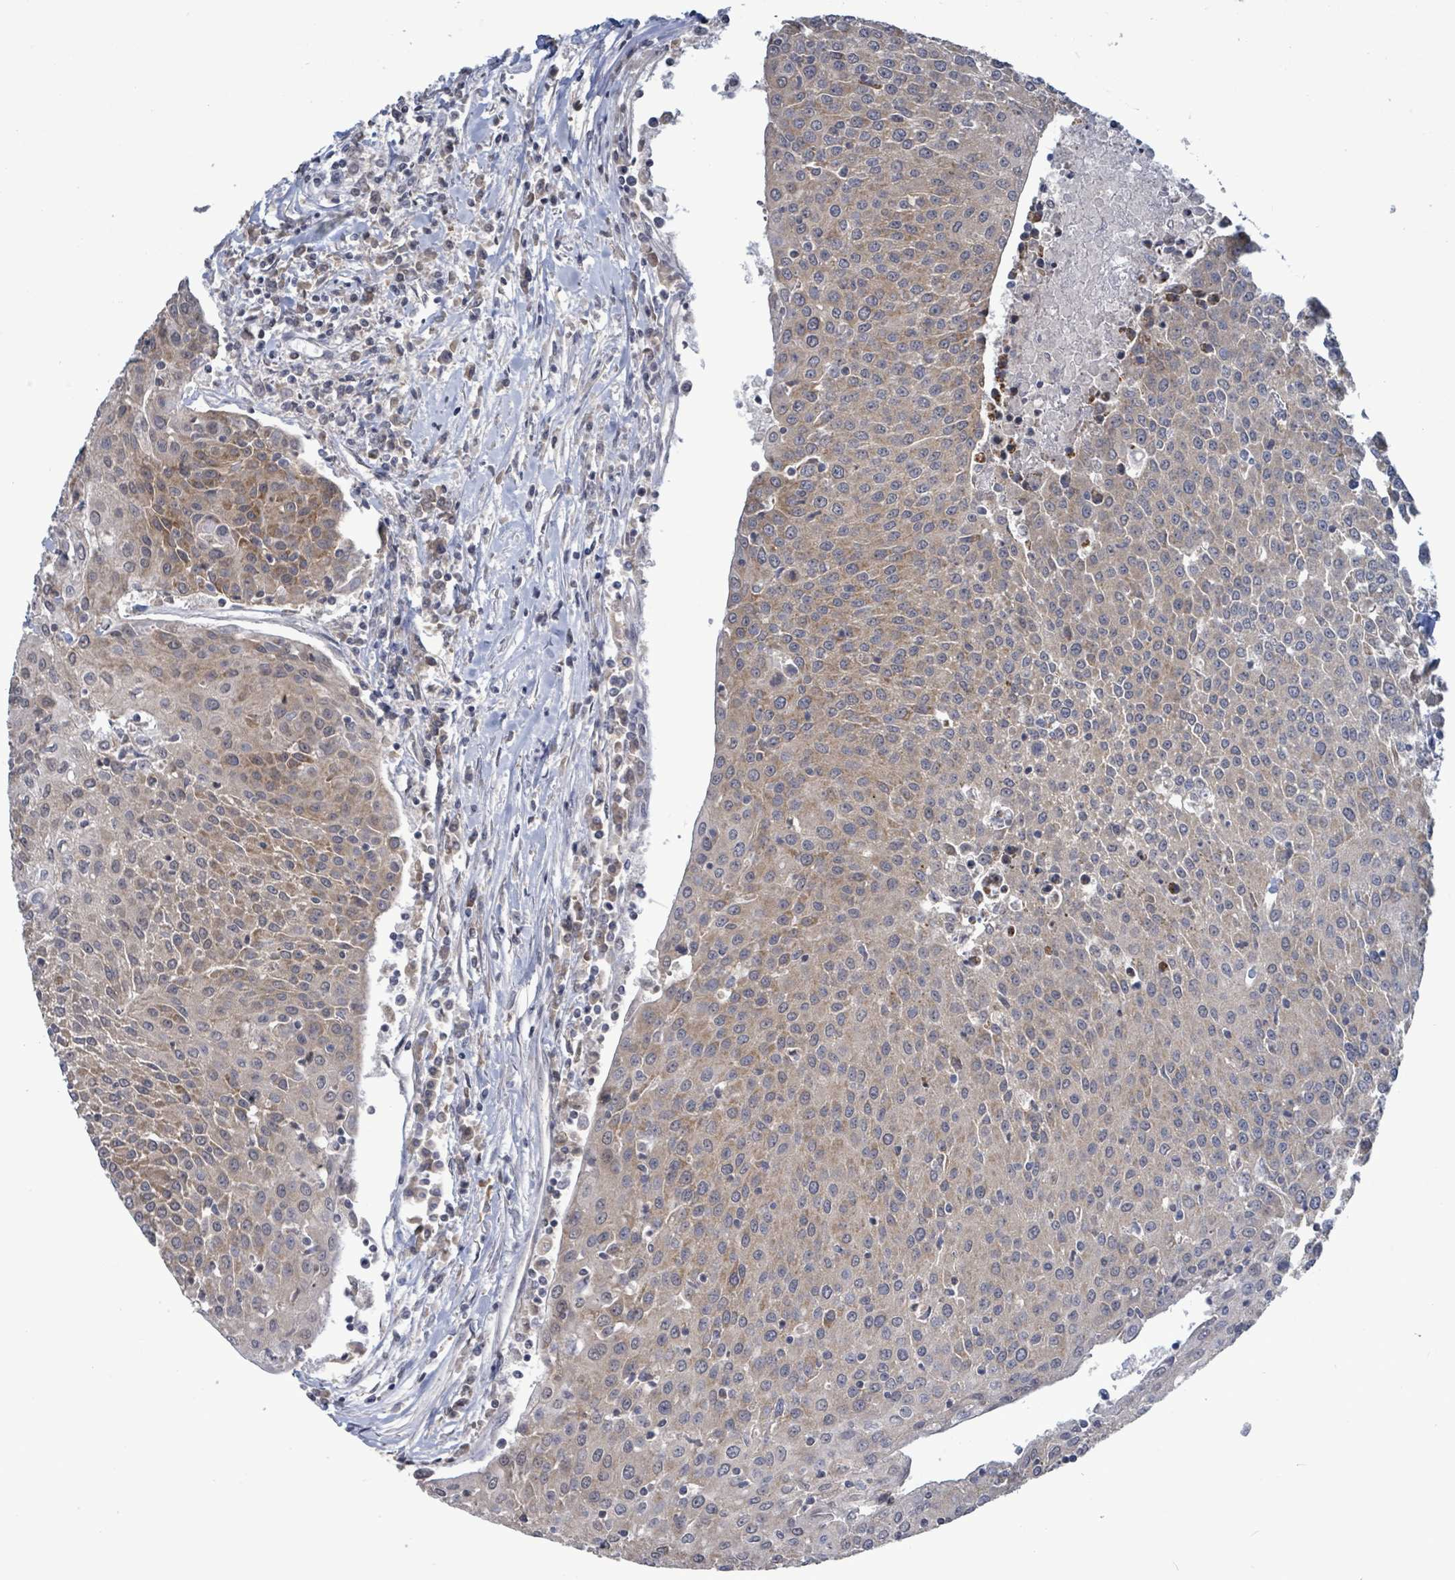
{"staining": {"intensity": "weak", "quantity": ">75%", "location": "cytoplasmic/membranous"}, "tissue": "urothelial cancer", "cell_type": "Tumor cells", "image_type": "cancer", "snomed": [{"axis": "morphology", "description": "Urothelial carcinoma, High grade"}, {"axis": "topography", "description": "Urinary bladder"}], "caption": "There is low levels of weak cytoplasmic/membranous expression in tumor cells of high-grade urothelial carcinoma, as demonstrated by immunohistochemical staining (brown color).", "gene": "COQ10B", "patient": {"sex": "female", "age": 85}}